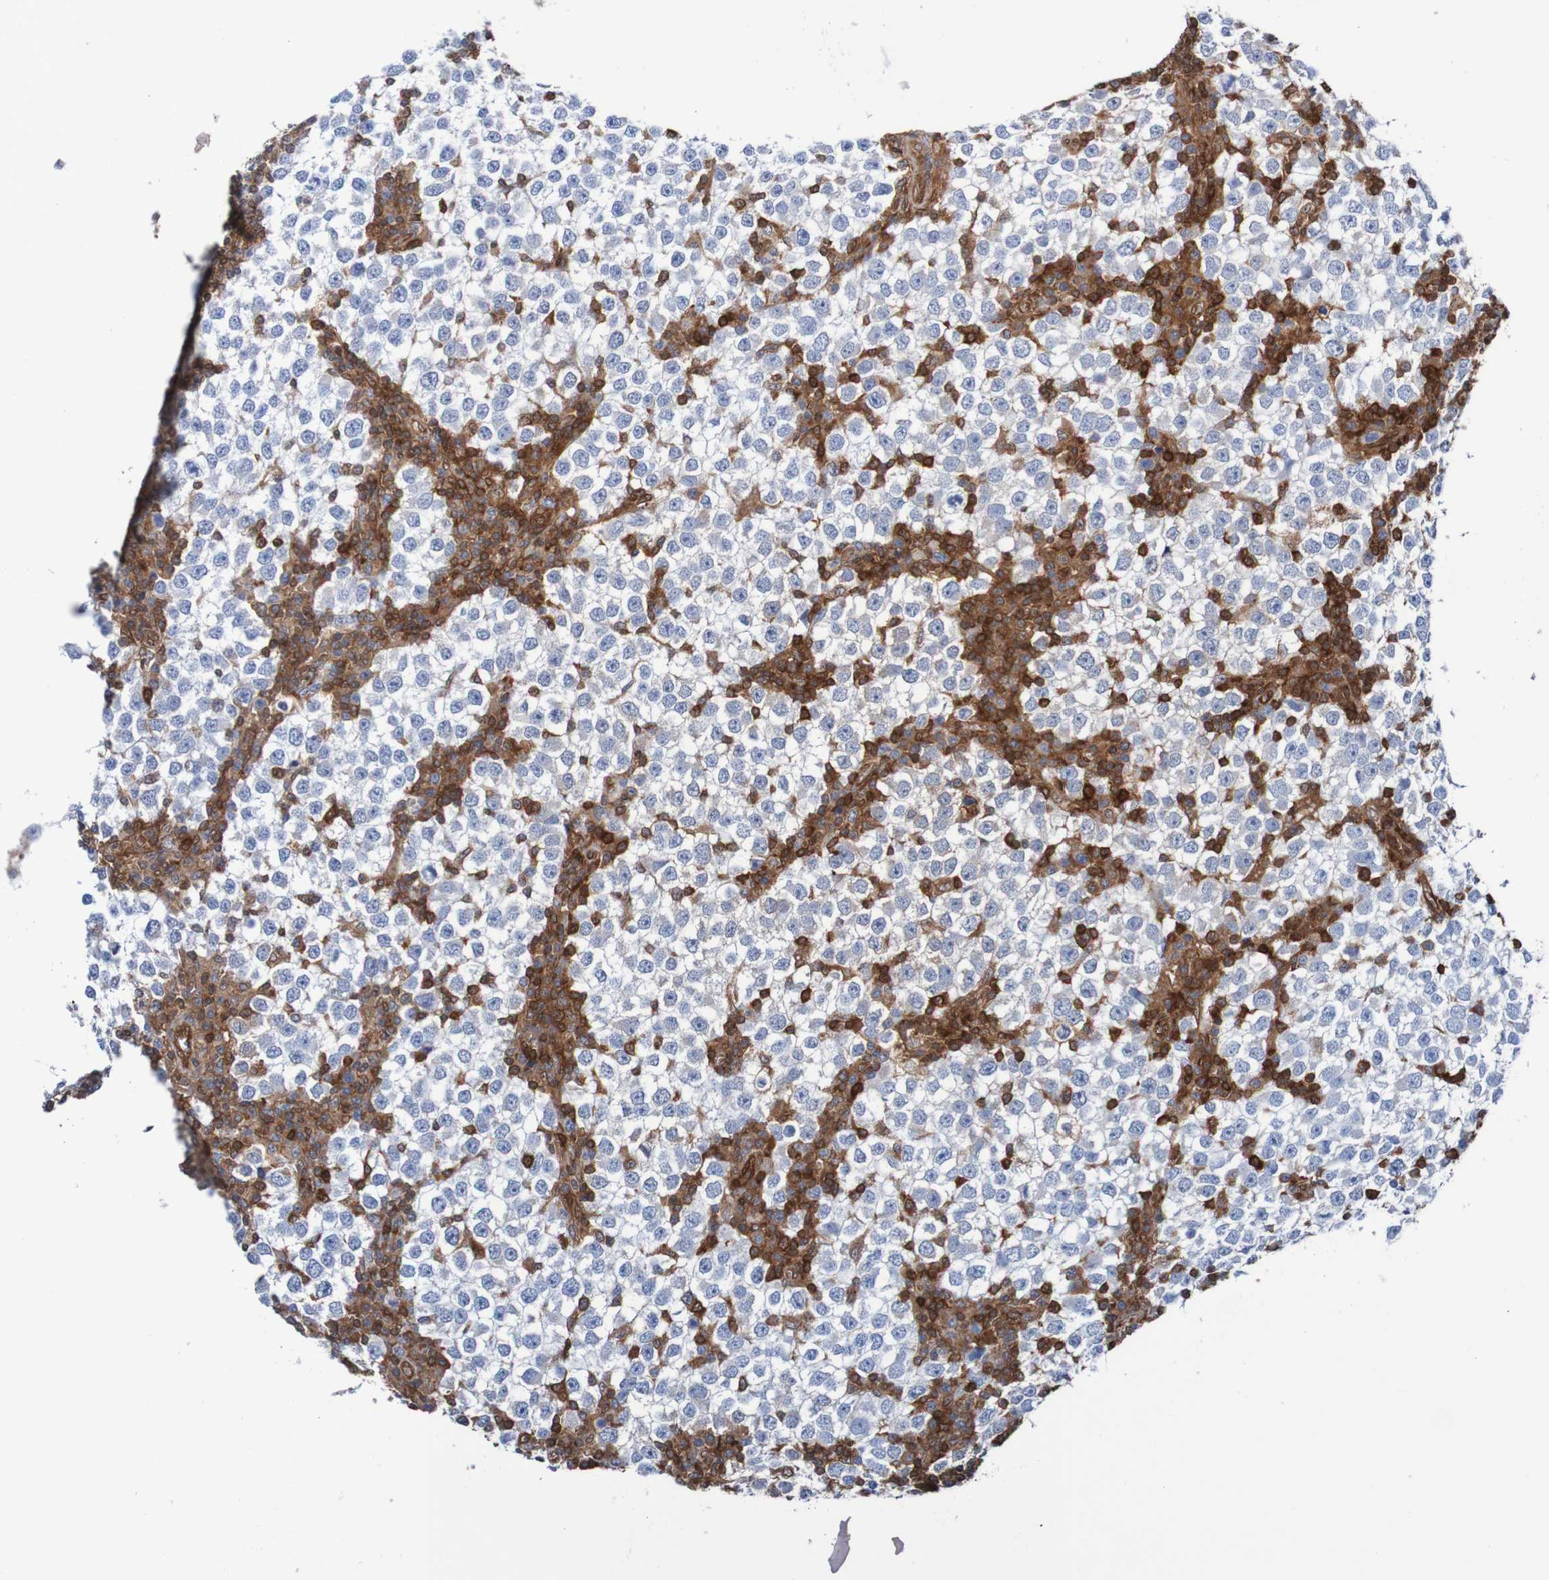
{"staining": {"intensity": "negative", "quantity": "none", "location": "none"}, "tissue": "testis cancer", "cell_type": "Tumor cells", "image_type": "cancer", "snomed": [{"axis": "morphology", "description": "Seminoma, NOS"}, {"axis": "topography", "description": "Testis"}], "caption": "The immunohistochemistry (IHC) image has no significant expression in tumor cells of testis cancer (seminoma) tissue. Brightfield microscopy of IHC stained with DAB (3,3'-diaminobenzidine) (brown) and hematoxylin (blue), captured at high magnification.", "gene": "RIGI", "patient": {"sex": "male", "age": 65}}